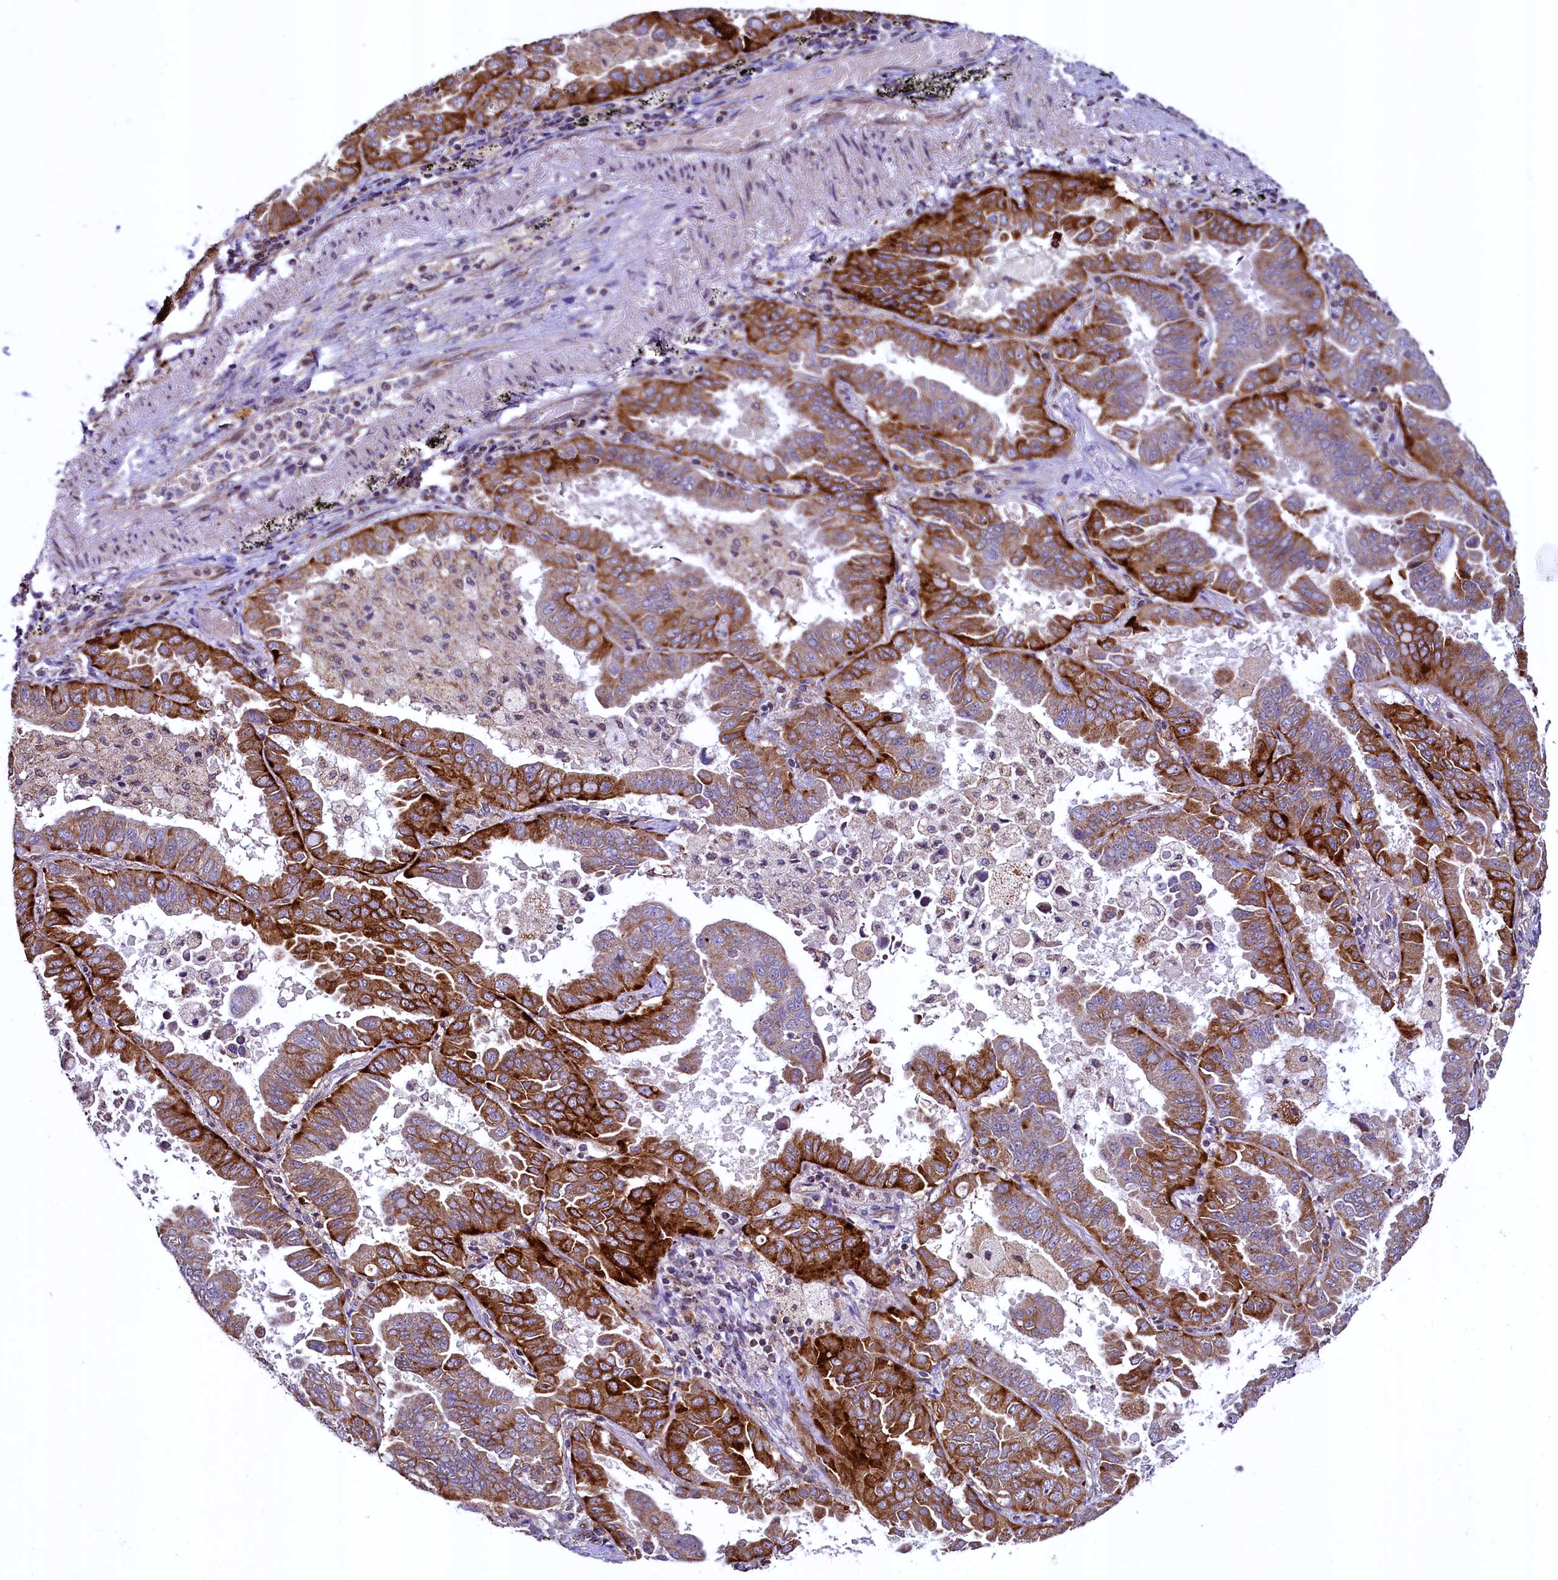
{"staining": {"intensity": "strong", "quantity": ">75%", "location": "cytoplasmic/membranous"}, "tissue": "lung cancer", "cell_type": "Tumor cells", "image_type": "cancer", "snomed": [{"axis": "morphology", "description": "Adenocarcinoma, NOS"}, {"axis": "topography", "description": "Lung"}], "caption": "A high amount of strong cytoplasmic/membranous positivity is present in about >75% of tumor cells in lung cancer tissue.", "gene": "ZNF577", "patient": {"sex": "male", "age": 64}}